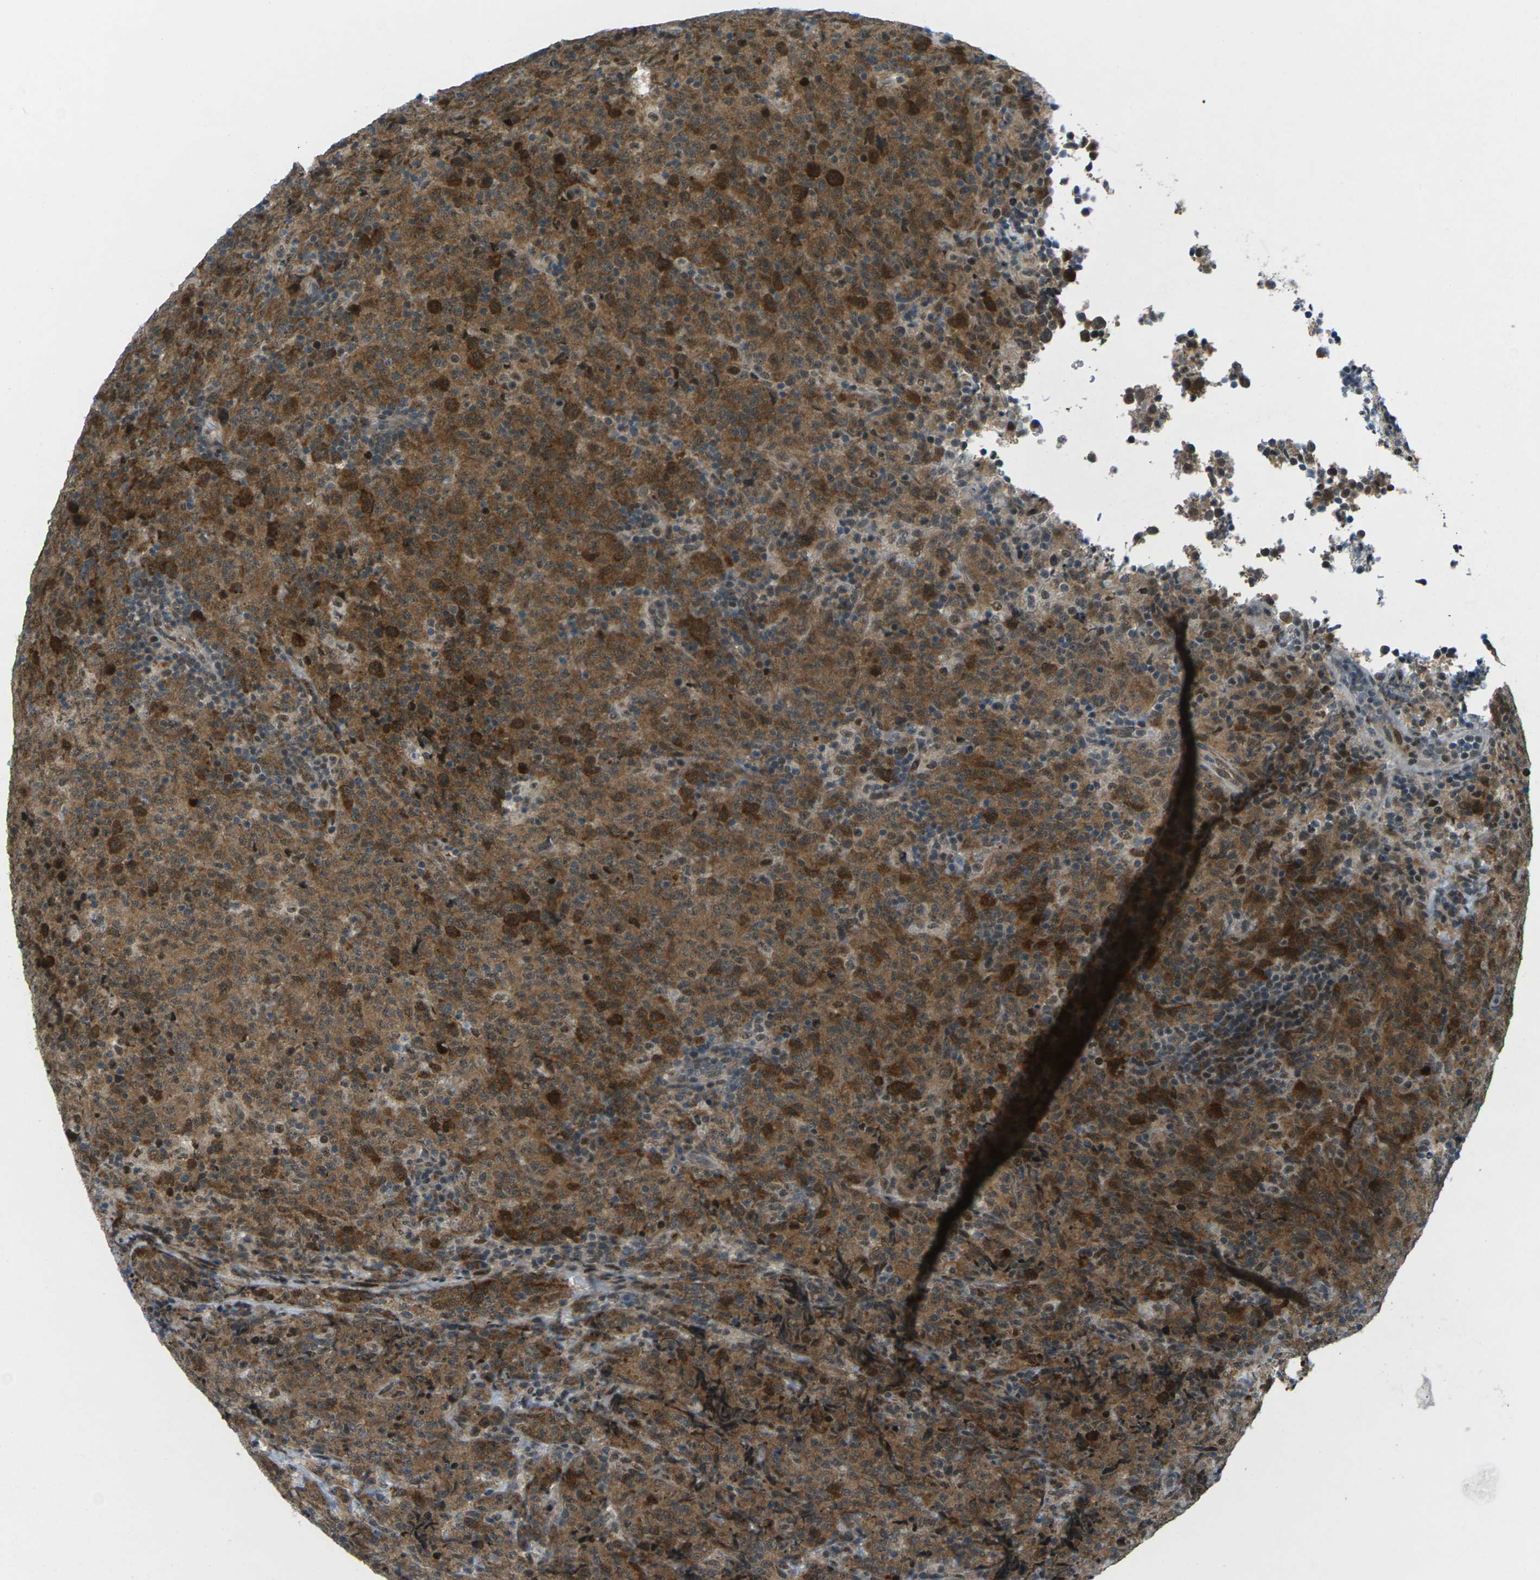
{"staining": {"intensity": "moderate", "quantity": ">75%", "location": "cytoplasmic/membranous,nuclear"}, "tissue": "lymphoma", "cell_type": "Tumor cells", "image_type": "cancer", "snomed": [{"axis": "morphology", "description": "Malignant lymphoma, non-Hodgkin's type, High grade"}, {"axis": "topography", "description": "Tonsil"}], "caption": "Immunohistochemistry (IHC) (DAB (3,3'-diaminobenzidine)) staining of malignant lymphoma, non-Hodgkin's type (high-grade) reveals moderate cytoplasmic/membranous and nuclear protein positivity in approximately >75% of tumor cells. Nuclei are stained in blue.", "gene": "UBE2S", "patient": {"sex": "female", "age": 36}}